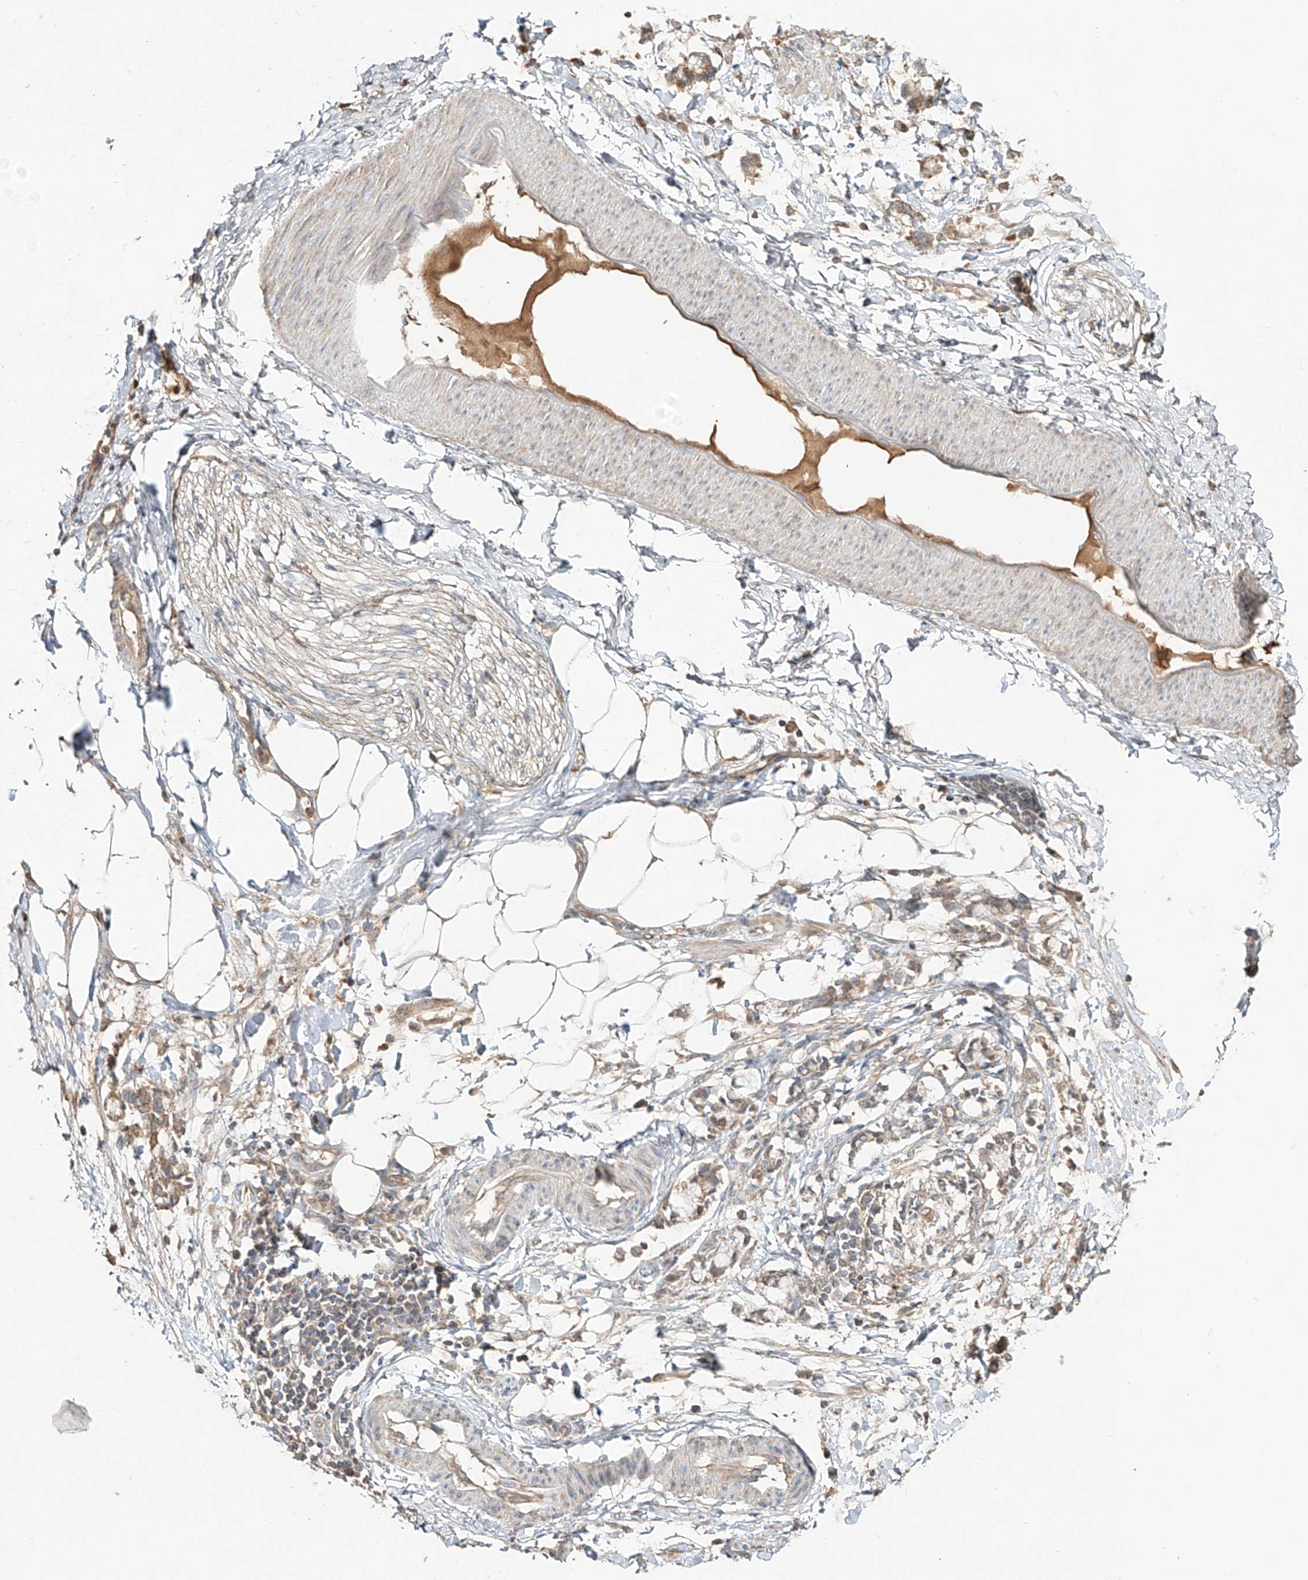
{"staining": {"intensity": "weak", "quantity": ">75%", "location": "cytoplasmic/membranous"}, "tissue": "adipose tissue", "cell_type": "Adipocytes", "image_type": "normal", "snomed": [{"axis": "morphology", "description": "Normal tissue, NOS"}, {"axis": "morphology", "description": "Adenocarcinoma, NOS"}, {"axis": "topography", "description": "Colon"}, {"axis": "topography", "description": "Peripheral nerve tissue"}], "caption": "This is an image of immunohistochemistry (IHC) staining of benign adipose tissue, which shows weak positivity in the cytoplasmic/membranous of adipocytes.", "gene": "ERO1A", "patient": {"sex": "male", "age": 14}}